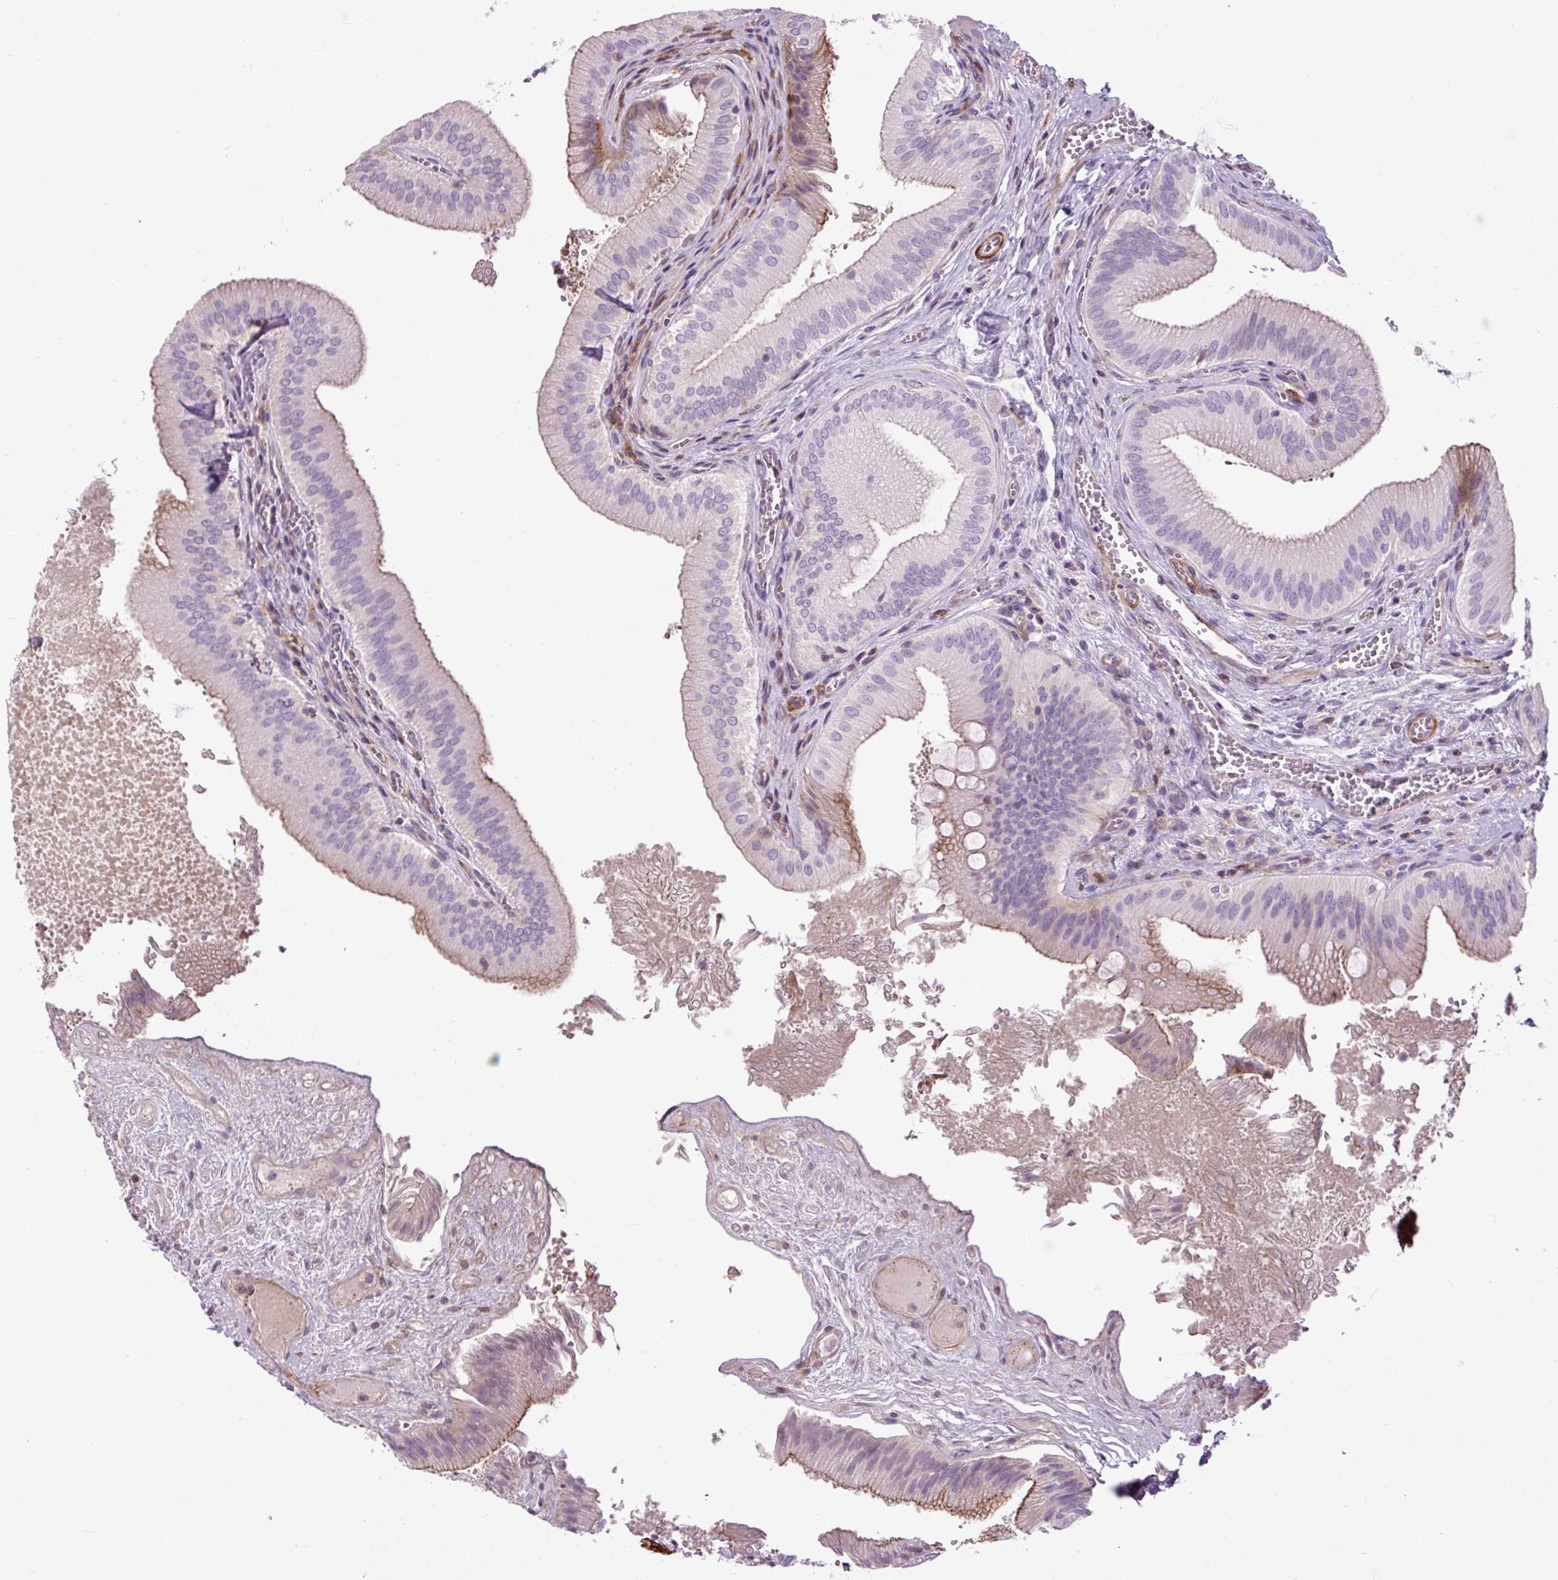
{"staining": {"intensity": "moderate", "quantity": "<25%", "location": "cytoplasmic/membranous"}, "tissue": "gallbladder", "cell_type": "Glandular cells", "image_type": "normal", "snomed": [{"axis": "morphology", "description": "Normal tissue, NOS"}, {"axis": "topography", "description": "Gallbladder"}], "caption": "Immunohistochemical staining of unremarkable gallbladder exhibits moderate cytoplasmic/membranous protein positivity in about <25% of glandular cells. (DAB (3,3'-diaminobenzidine) IHC with brightfield microscopy, high magnification).", "gene": "ZNF197", "patient": {"sex": "male", "age": 17}}